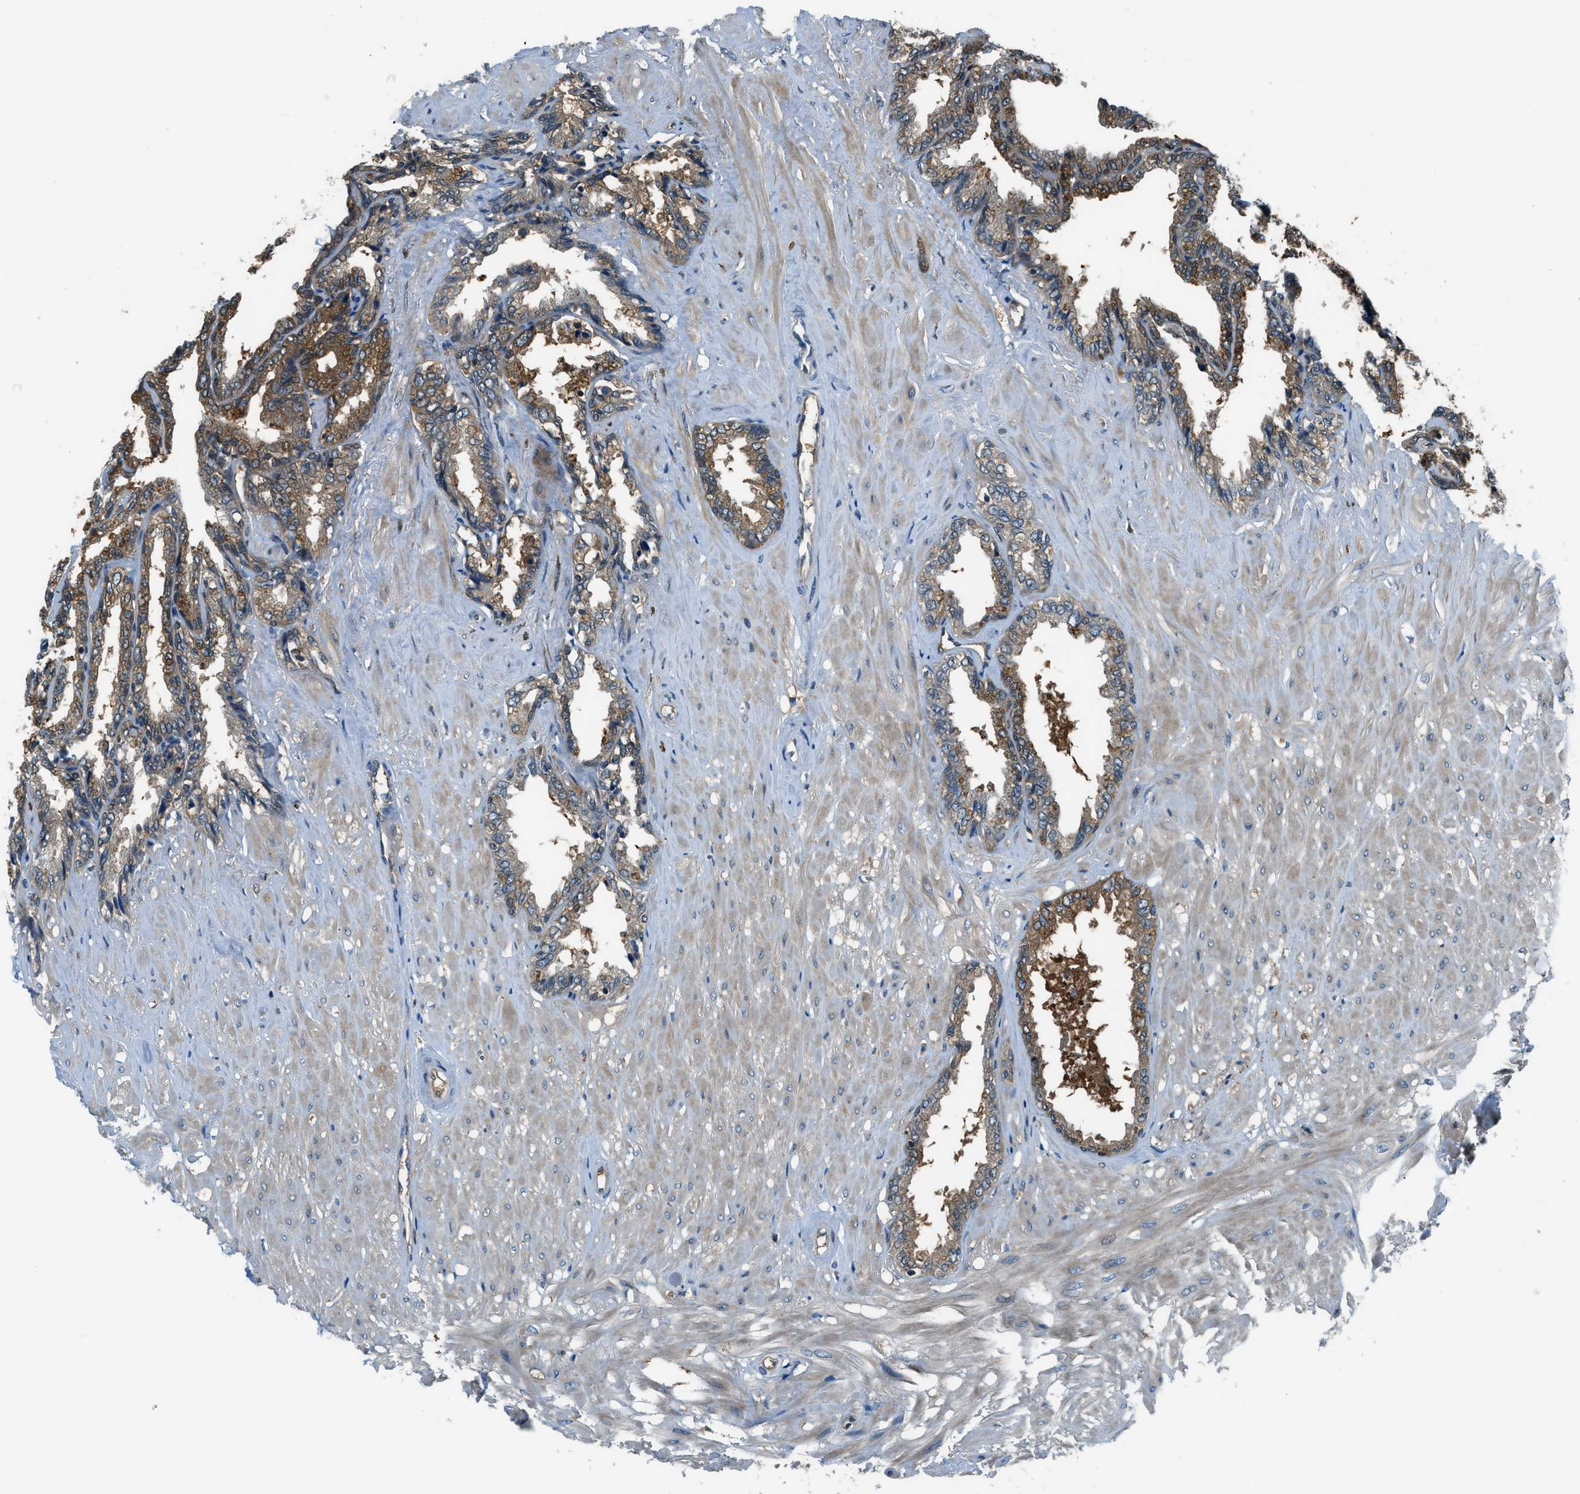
{"staining": {"intensity": "moderate", "quantity": "25%-75%", "location": "cytoplasmic/membranous"}, "tissue": "seminal vesicle", "cell_type": "Glandular cells", "image_type": "normal", "snomed": [{"axis": "morphology", "description": "Normal tissue, NOS"}, {"axis": "topography", "description": "Seminal veicle"}], "caption": "Protein staining by IHC demonstrates moderate cytoplasmic/membranous expression in about 25%-75% of glandular cells in normal seminal vesicle.", "gene": "HEBP2", "patient": {"sex": "male", "age": 46}}